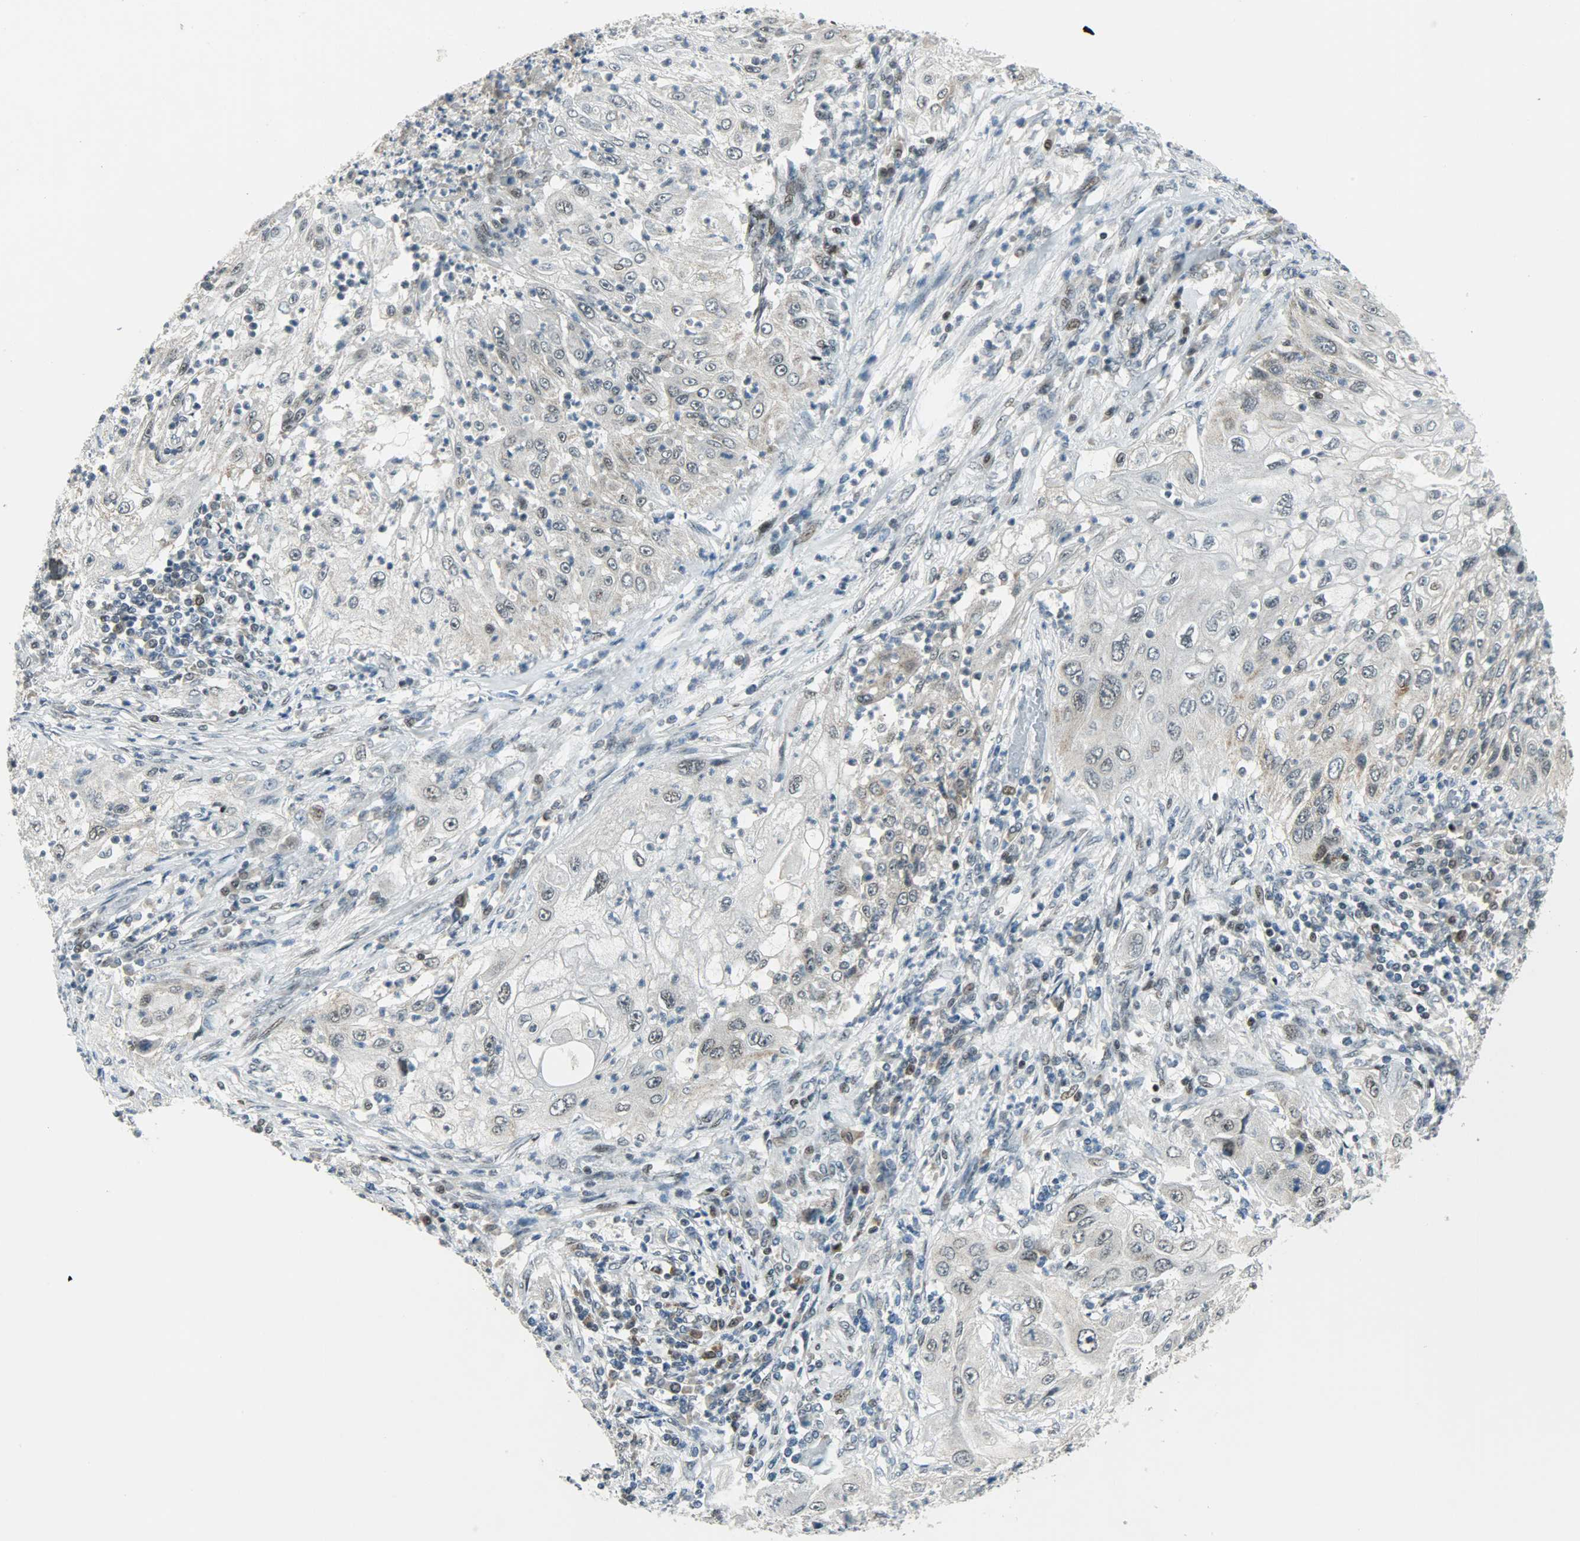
{"staining": {"intensity": "weak", "quantity": "<25%", "location": "cytoplasmic/membranous,nuclear"}, "tissue": "lung cancer", "cell_type": "Tumor cells", "image_type": "cancer", "snomed": [{"axis": "morphology", "description": "Inflammation, NOS"}, {"axis": "morphology", "description": "Squamous cell carcinoma, NOS"}, {"axis": "topography", "description": "Lymph node"}, {"axis": "topography", "description": "Soft tissue"}, {"axis": "topography", "description": "Lung"}], "caption": "Protein analysis of squamous cell carcinoma (lung) exhibits no significant expression in tumor cells.", "gene": "IL15", "patient": {"sex": "male", "age": 66}}